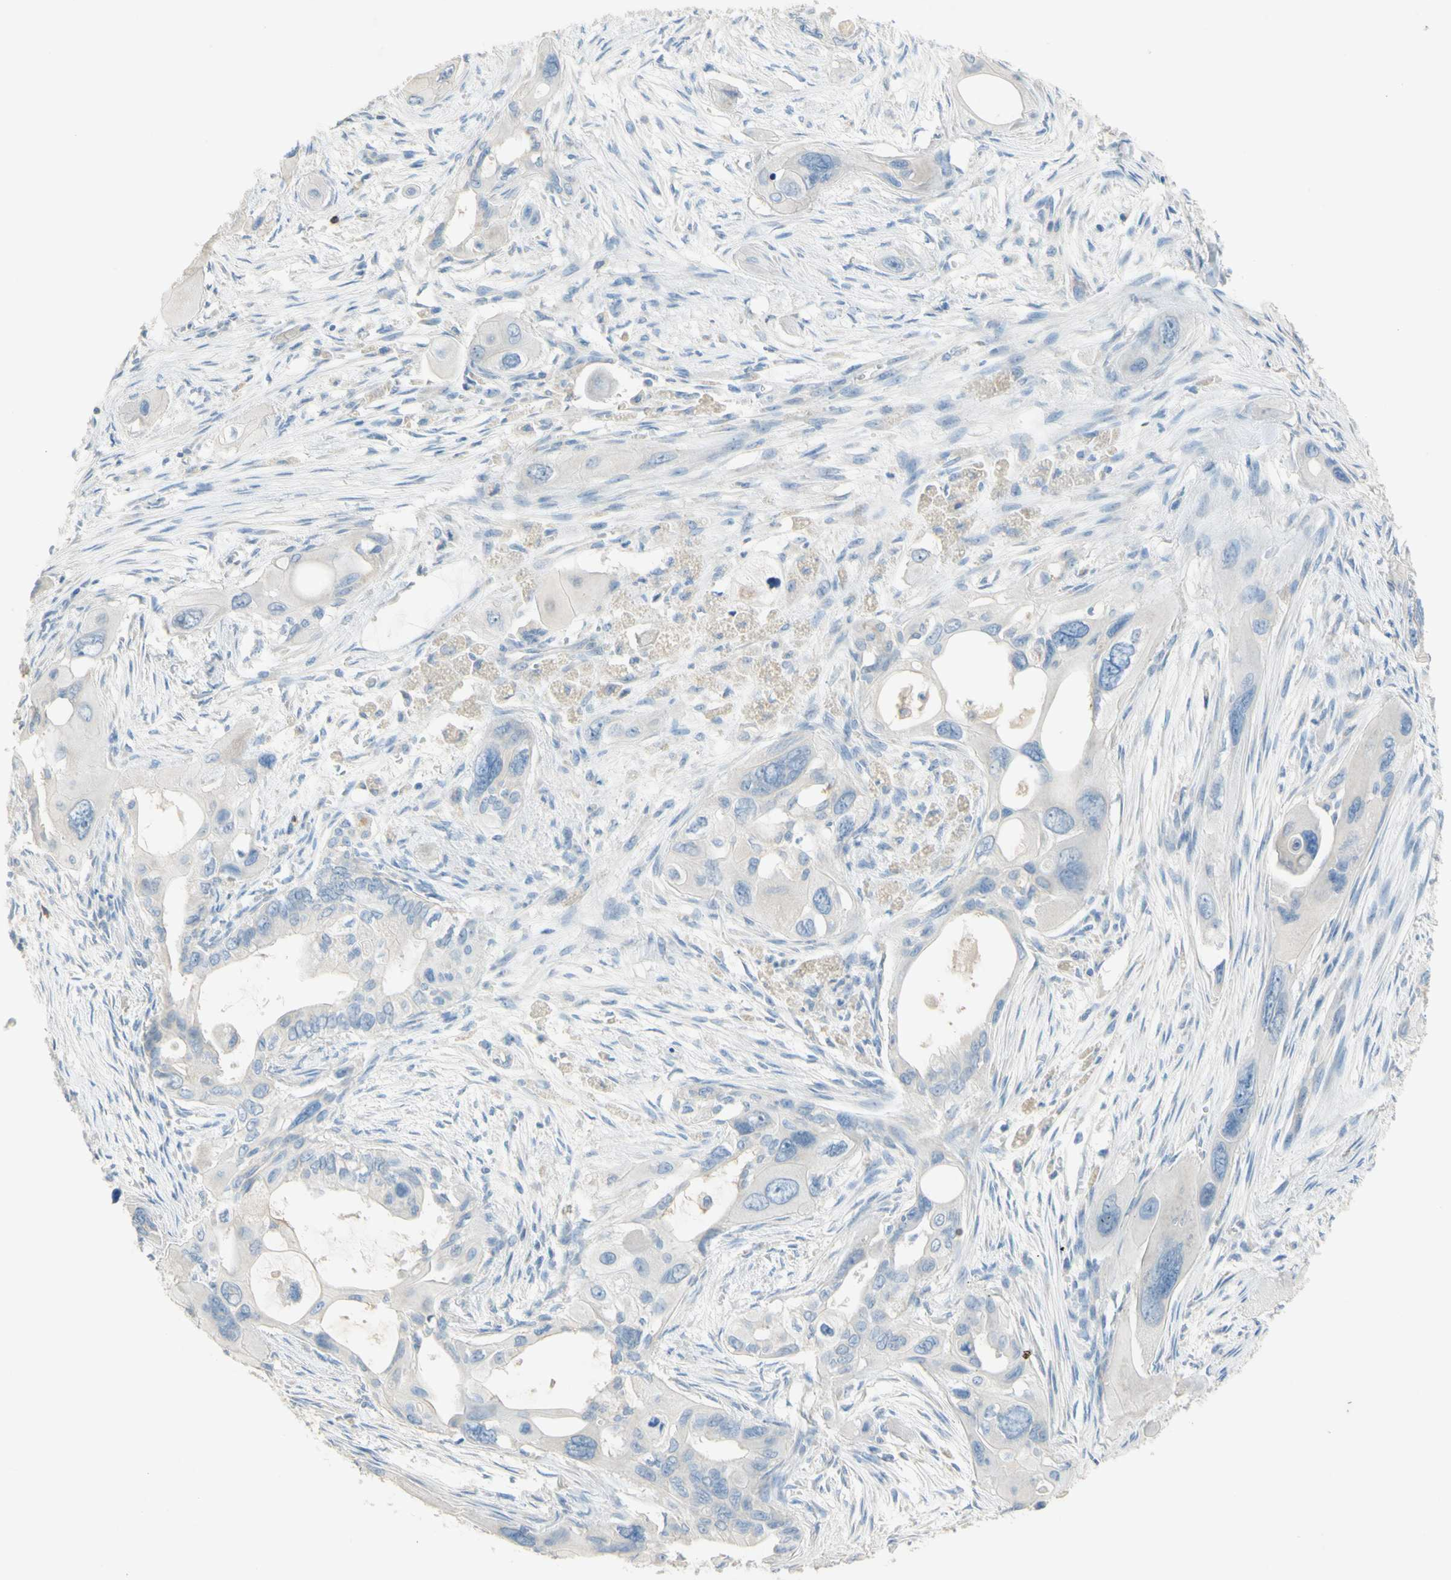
{"staining": {"intensity": "weak", "quantity": ">75%", "location": "cytoplasmic/membranous"}, "tissue": "pancreatic cancer", "cell_type": "Tumor cells", "image_type": "cancer", "snomed": [{"axis": "morphology", "description": "Adenocarcinoma, NOS"}, {"axis": "topography", "description": "Pancreas"}], "caption": "Immunohistochemistry histopathology image of human pancreatic cancer stained for a protein (brown), which reveals low levels of weak cytoplasmic/membranous expression in about >75% of tumor cells.", "gene": "PACSIN1", "patient": {"sex": "male", "age": 73}}